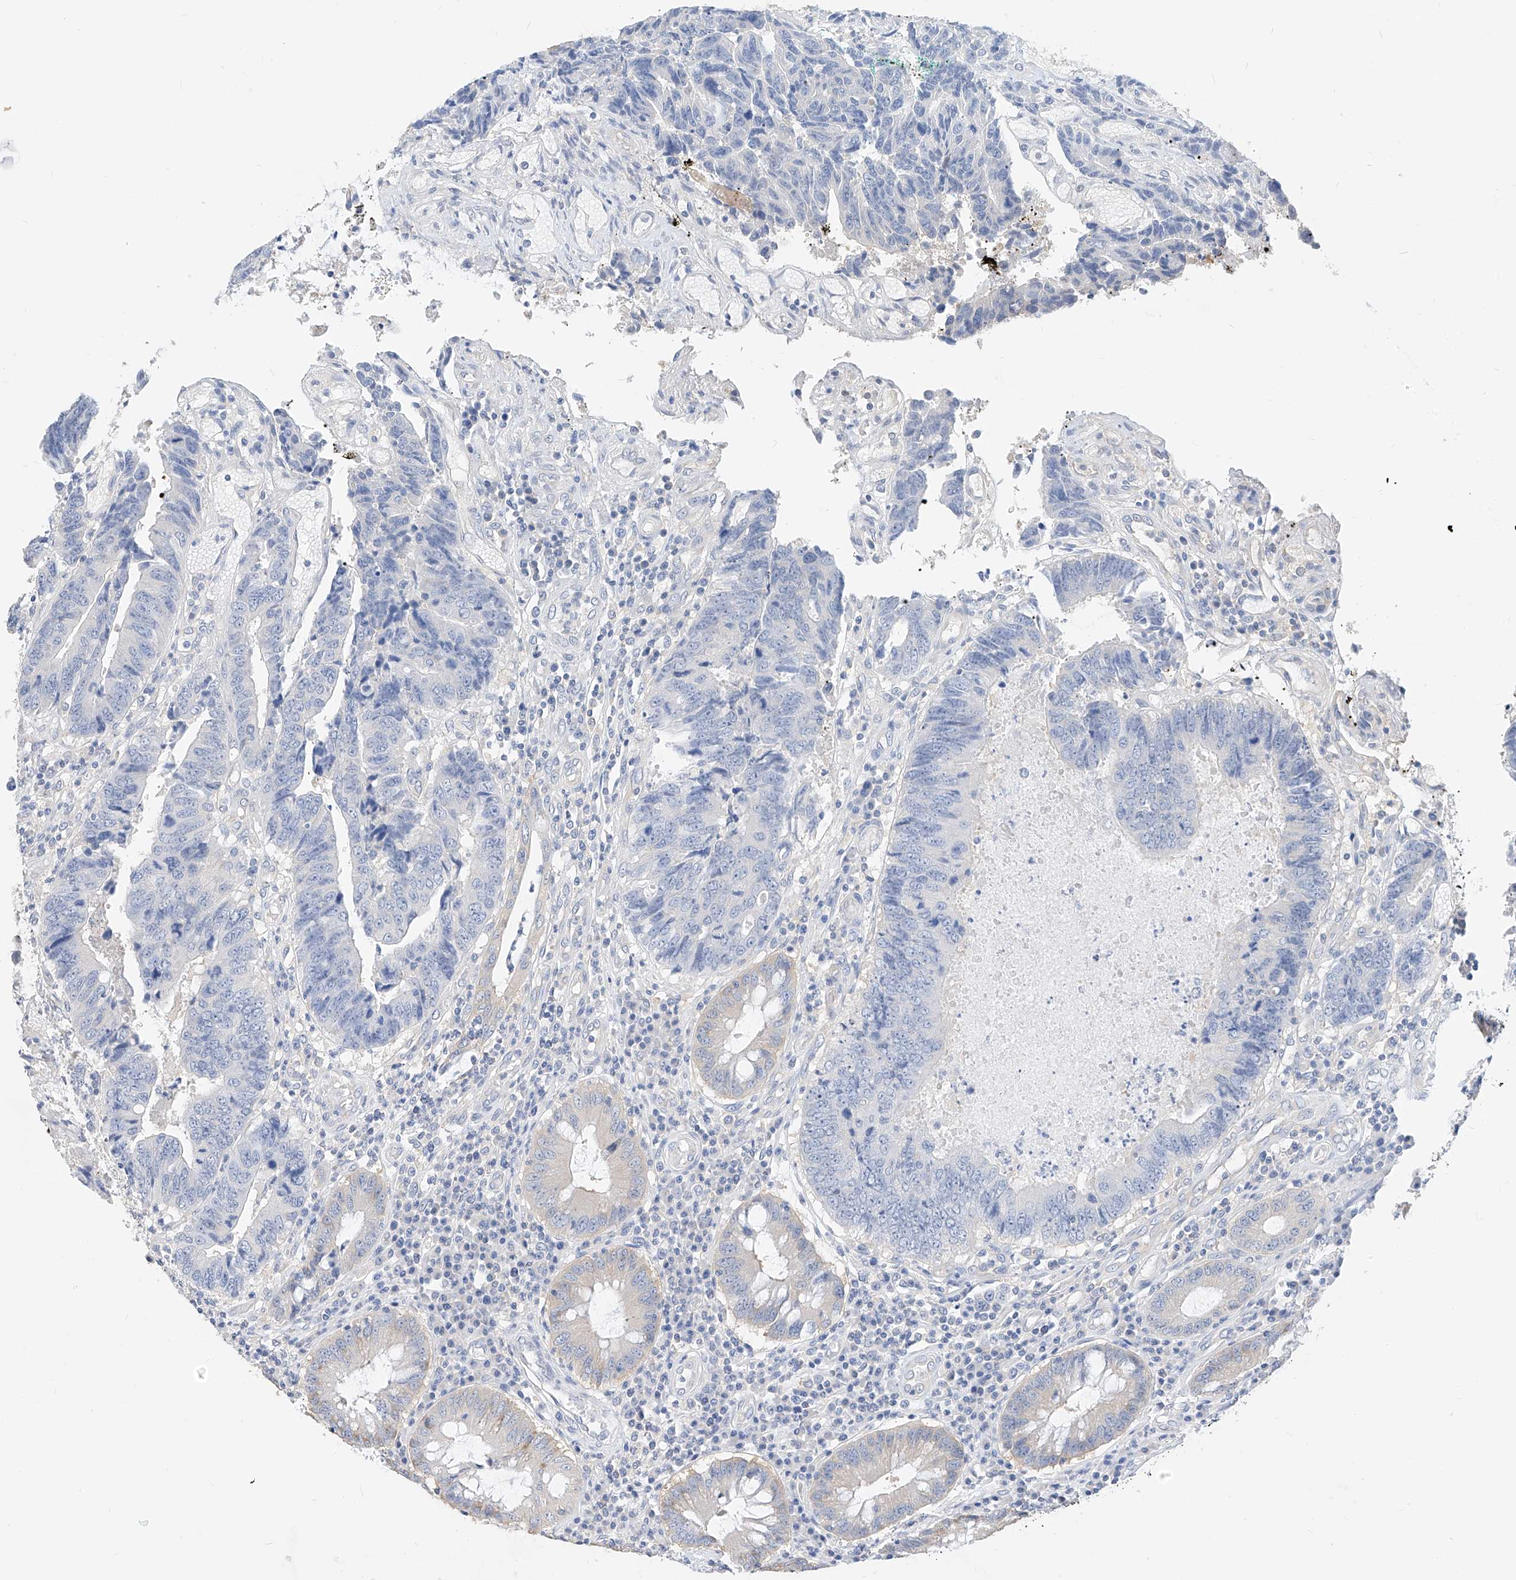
{"staining": {"intensity": "negative", "quantity": "none", "location": "none"}, "tissue": "colorectal cancer", "cell_type": "Tumor cells", "image_type": "cancer", "snomed": [{"axis": "morphology", "description": "Adenocarcinoma, NOS"}, {"axis": "topography", "description": "Rectum"}], "caption": "Tumor cells are negative for brown protein staining in colorectal cancer.", "gene": "ZZEF1", "patient": {"sex": "male", "age": 84}}